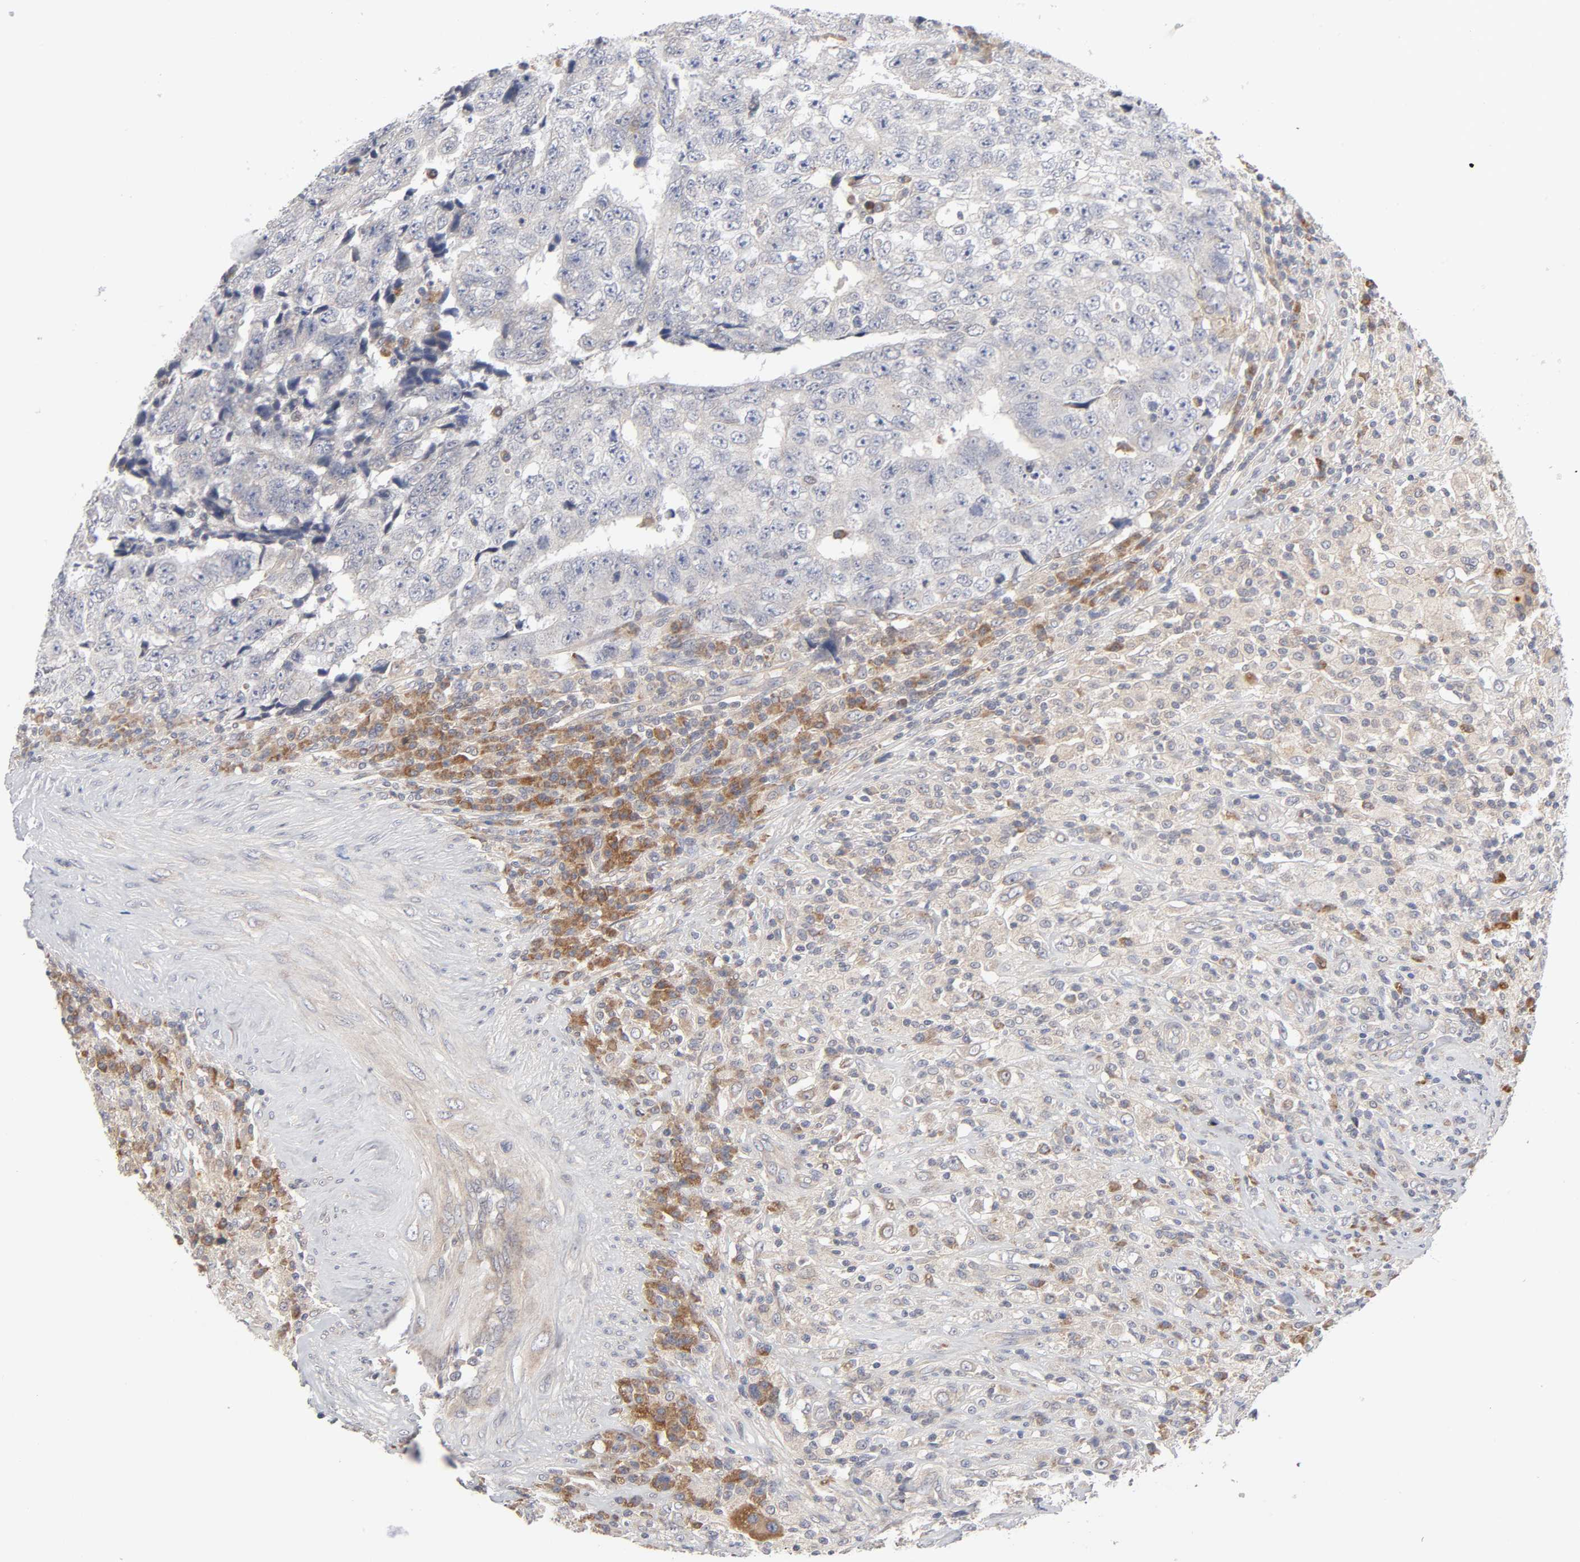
{"staining": {"intensity": "weak", "quantity": "<25%", "location": "cytoplasmic/membranous"}, "tissue": "testis cancer", "cell_type": "Tumor cells", "image_type": "cancer", "snomed": [{"axis": "morphology", "description": "Necrosis, NOS"}, {"axis": "morphology", "description": "Carcinoma, Embryonal, NOS"}, {"axis": "topography", "description": "Testis"}], "caption": "Immunohistochemical staining of human testis cancer demonstrates no significant expression in tumor cells. The staining was performed using DAB (3,3'-diaminobenzidine) to visualize the protein expression in brown, while the nuclei were stained in blue with hematoxylin (Magnification: 20x).", "gene": "IL4R", "patient": {"sex": "male", "age": 19}}